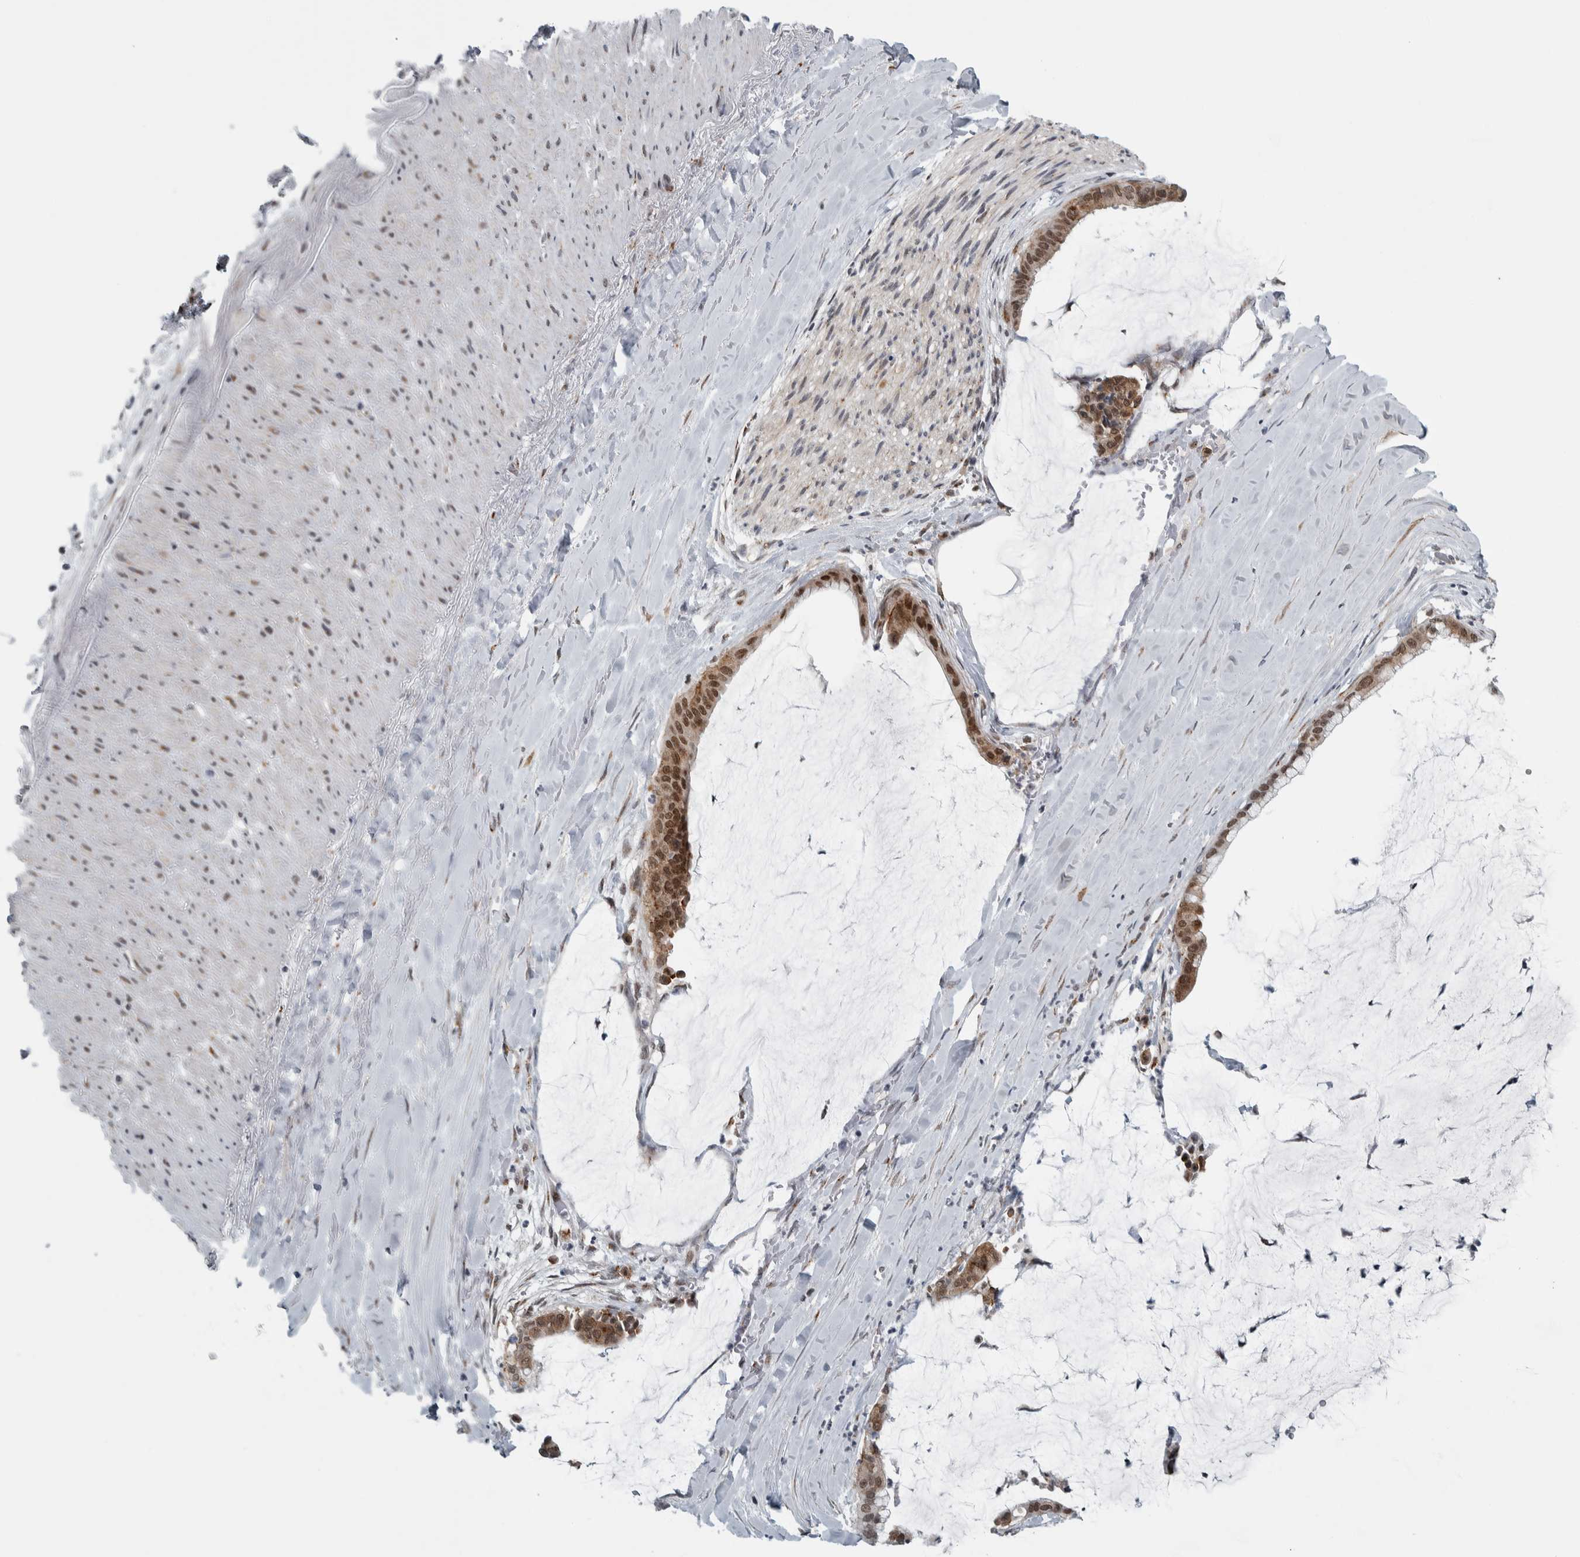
{"staining": {"intensity": "moderate", "quantity": ">75%", "location": "cytoplasmic/membranous,nuclear"}, "tissue": "pancreatic cancer", "cell_type": "Tumor cells", "image_type": "cancer", "snomed": [{"axis": "morphology", "description": "Adenocarcinoma, NOS"}, {"axis": "topography", "description": "Pancreas"}], "caption": "Immunohistochemical staining of human adenocarcinoma (pancreatic) displays moderate cytoplasmic/membranous and nuclear protein expression in about >75% of tumor cells.", "gene": "ZMYND8", "patient": {"sex": "male", "age": 41}}